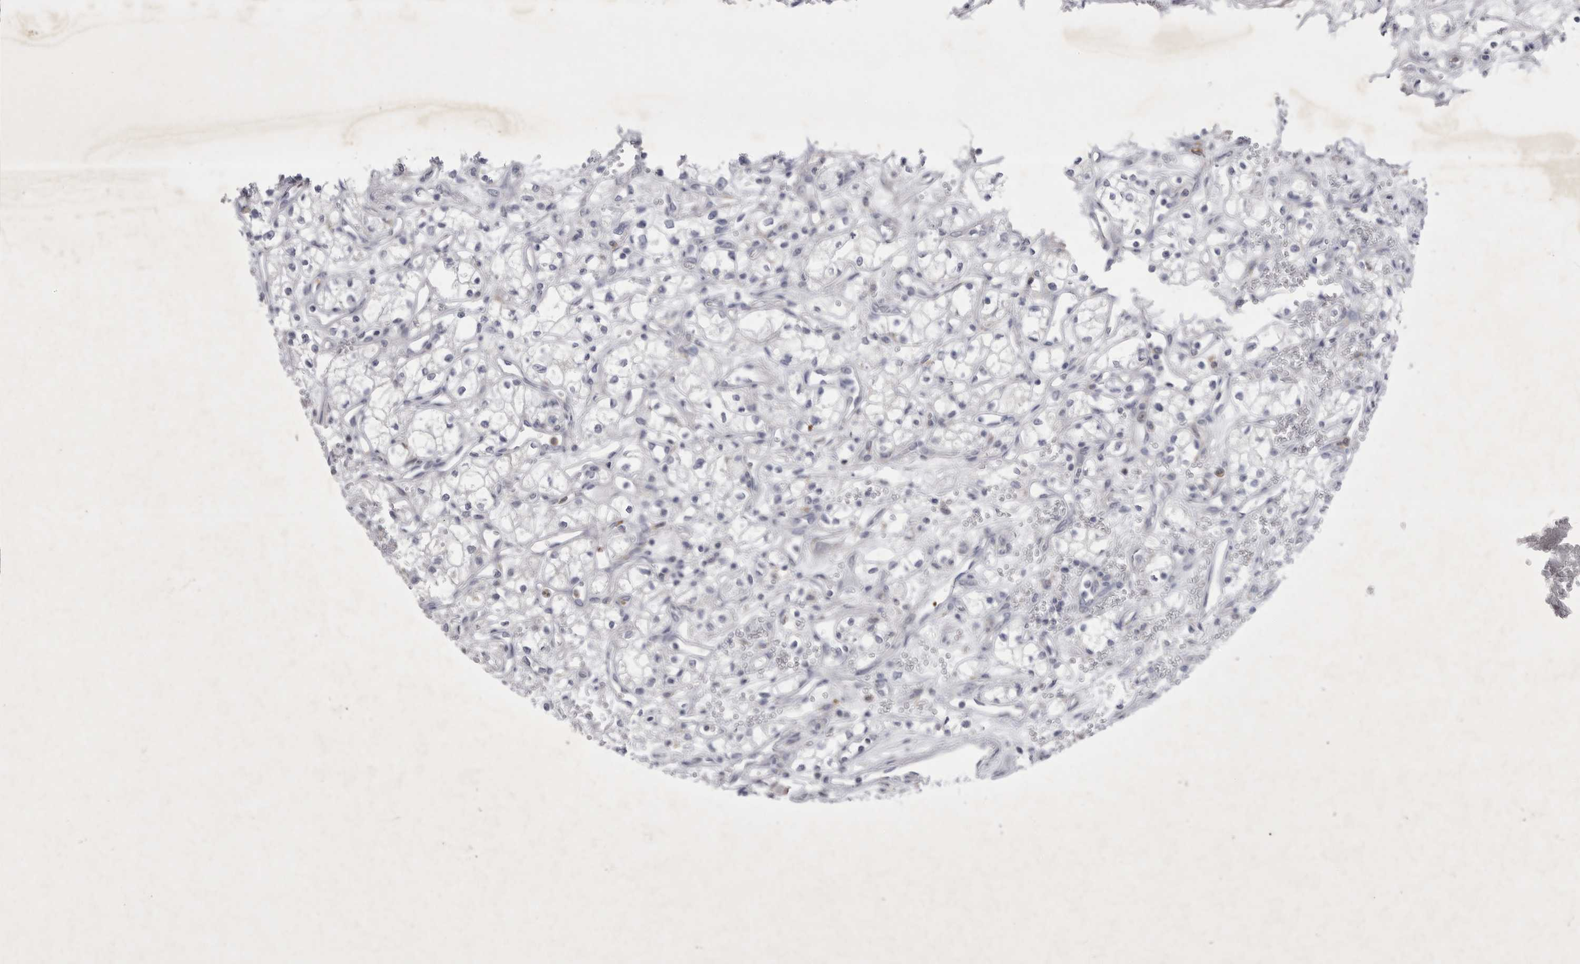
{"staining": {"intensity": "negative", "quantity": "none", "location": "none"}, "tissue": "renal cancer", "cell_type": "Tumor cells", "image_type": "cancer", "snomed": [{"axis": "morphology", "description": "Adenocarcinoma, NOS"}, {"axis": "topography", "description": "Kidney"}], "caption": "Protein analysis of renal cancer (adenocarcinoma) shows no significant positivity in tumor cells.", "gene": "SIGLEC10", "patient": {"sex": "male", "age": 59}}